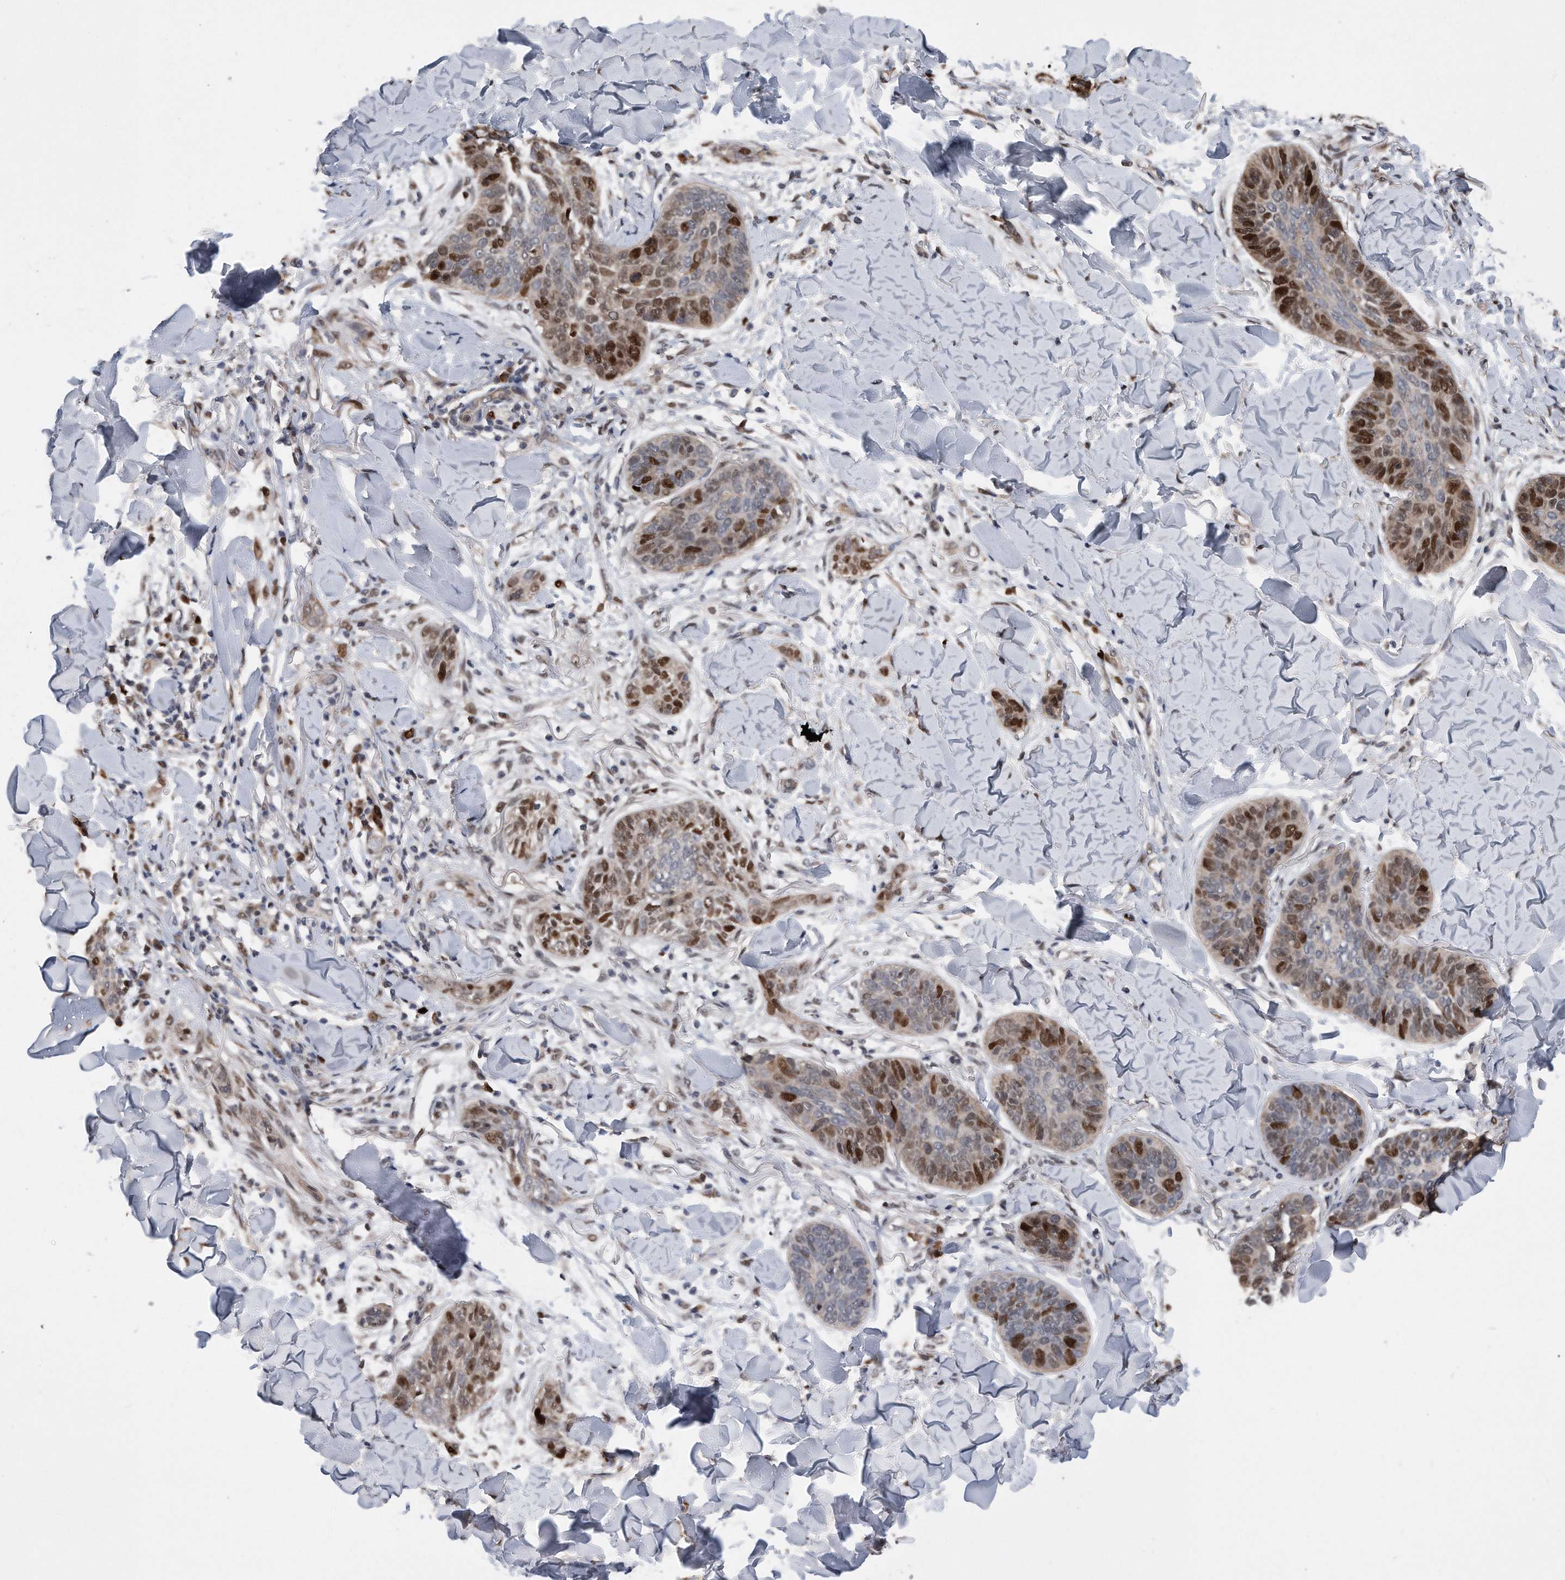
{"staining": {"intensity": "strong", "quantity": "25%-75%", "location": "nuclear"}, "tissue": "skin cancer", "cell_type": "Tumor cells", "image_type": "cancer", "snomed": [{"axis": "morphology", "description": "Basal cell carcinoma"}, {"axis": "topography", "description": "Skin"}], "caption": "Skin basal cell carcinoma stained with a protein marker shows strong staining in tumor cells.", "gene": "PCNA", "patient": {"sex": "male", "age": 85}}